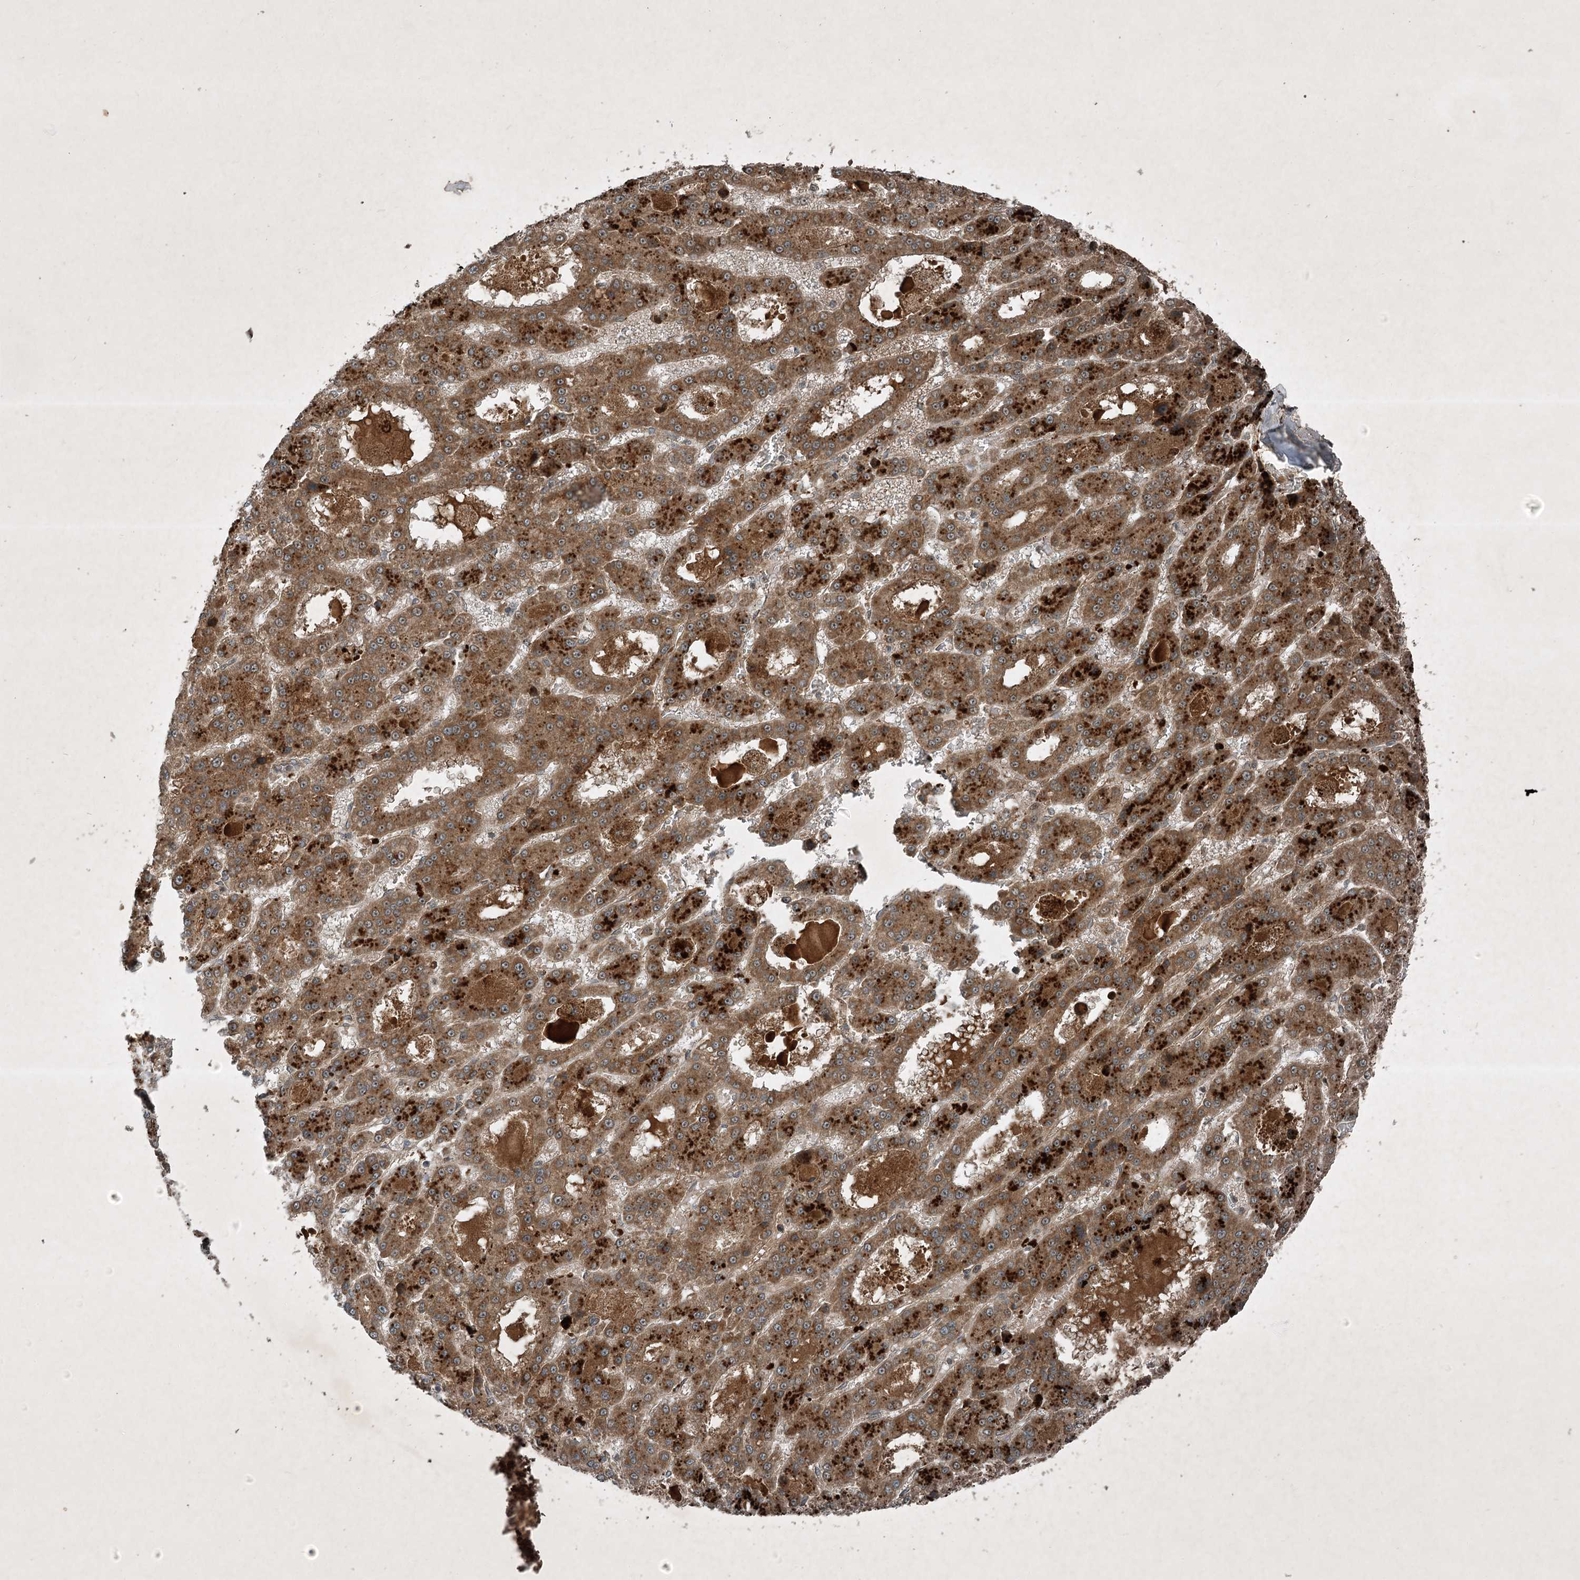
{"staining": {"intensity": "strong", "quantity": ">75%", "location": "cytoplasmic/membranous"}, "tissue": "liver cancer", "cell_type": "Tumor cells", "image_type": "cancer", "snomed": [{"axis": "morphology", "description": "Carcinoma, Hepatocellular, NOS"}, {"axis": "topography", "description": "Liver"}], "caption": "This is a micrograph of immunohistochemistry staining of liver cancer, which shows strong staining in the cytoplasmic/membranous of tumor cells.", "gene": "UNC93A", "patient": {"sex": "male", "age": 70}}